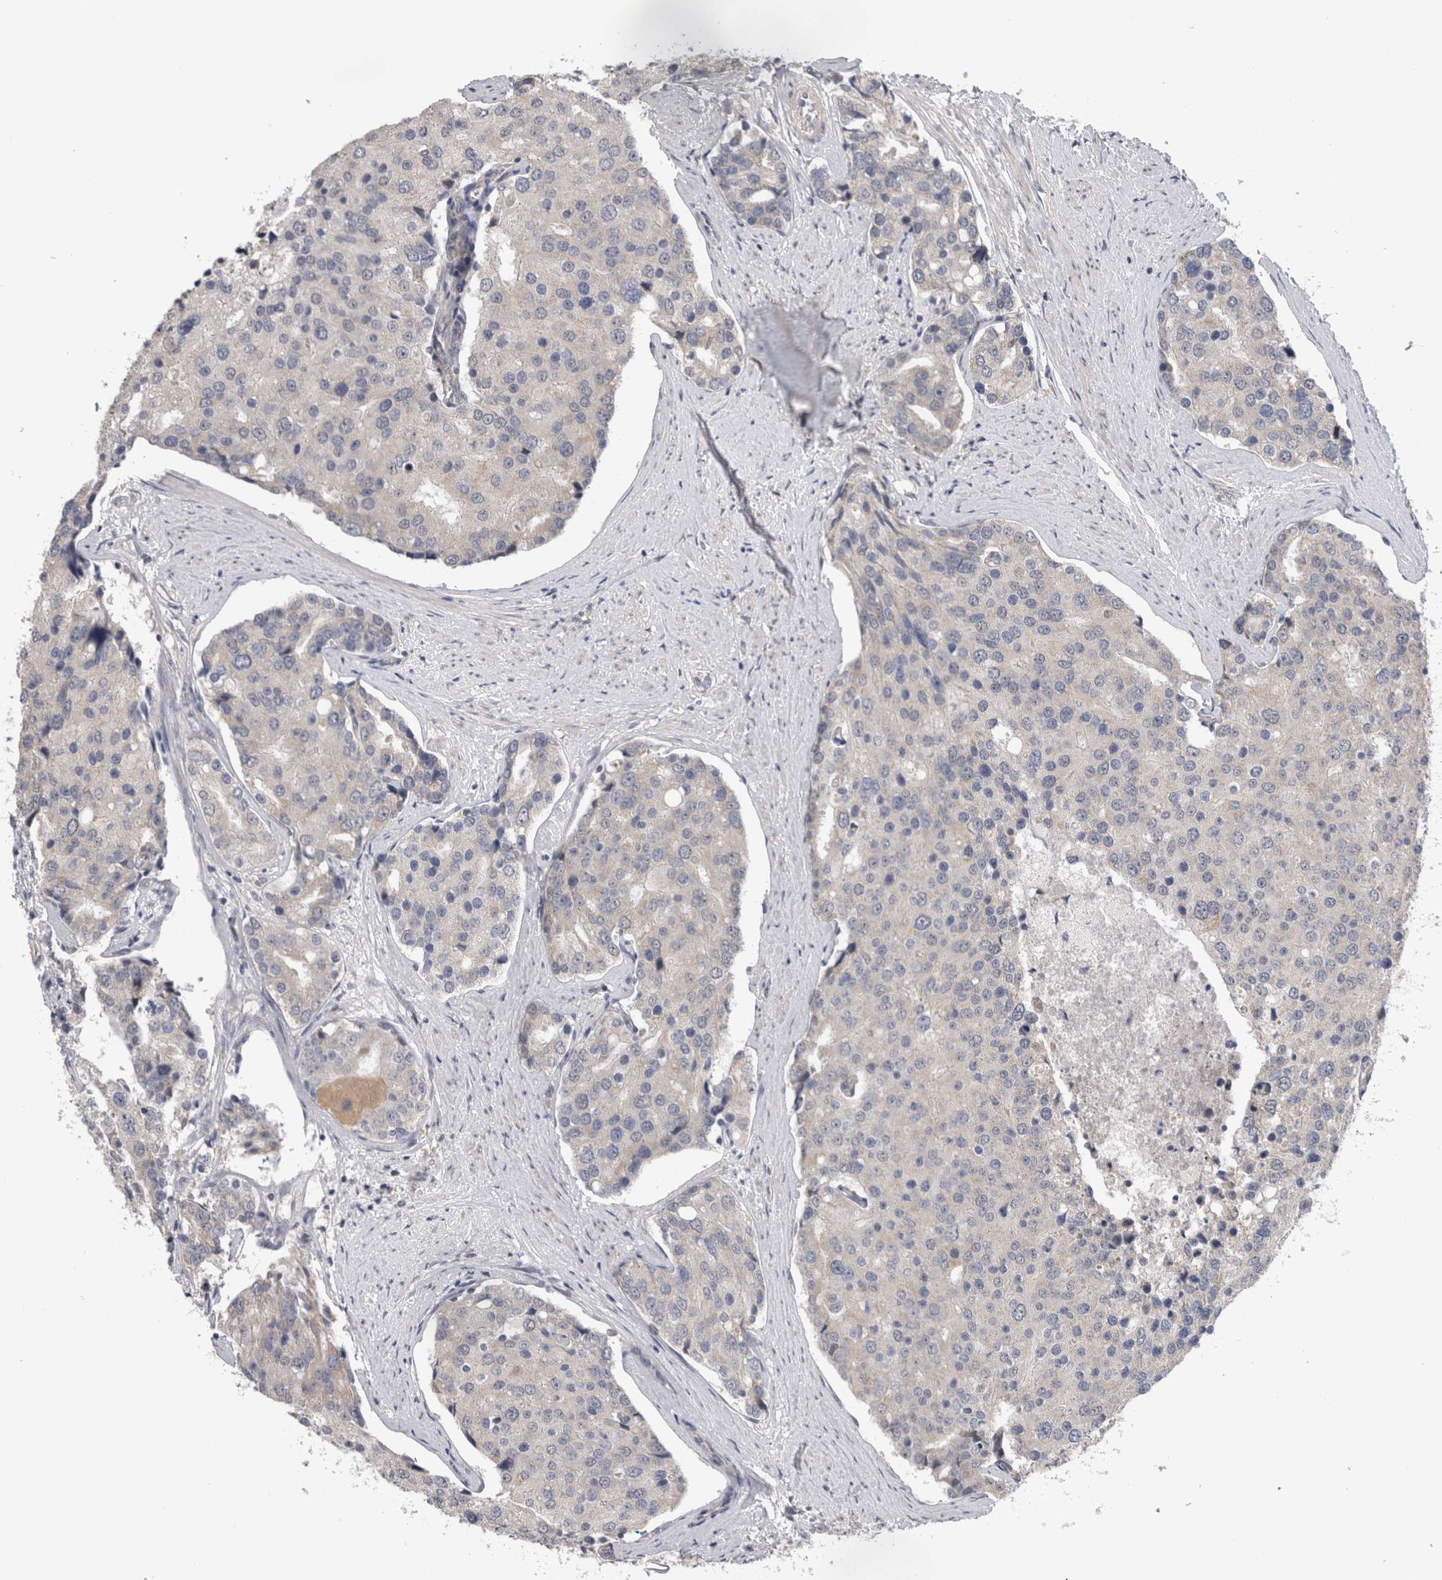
{"staining": {"intensity": "negative", "quantity": "none", "location": "none"}, "tissue": "prostate cancer", "cell_type": "Tumor cells", "image_type": "cancer", "snomed": [{"axis": "morphology", "description": "Adenocarcinoma, High grade"}, {"axis": "topography", "description": "Prostate"}], "caption": "High magnification brightfield microscopy of prostate cancer (high-grade adenocarcinoma) stained with DAB (brown) and counterstained with hematoxylin (blue): tumor cells show no significant expression. (DAB immunohistochemistry (IHC) with hematoxylin counter stain).", "gene": "ARHGAP29", "patient": {"sex": "male", "age": 50}}